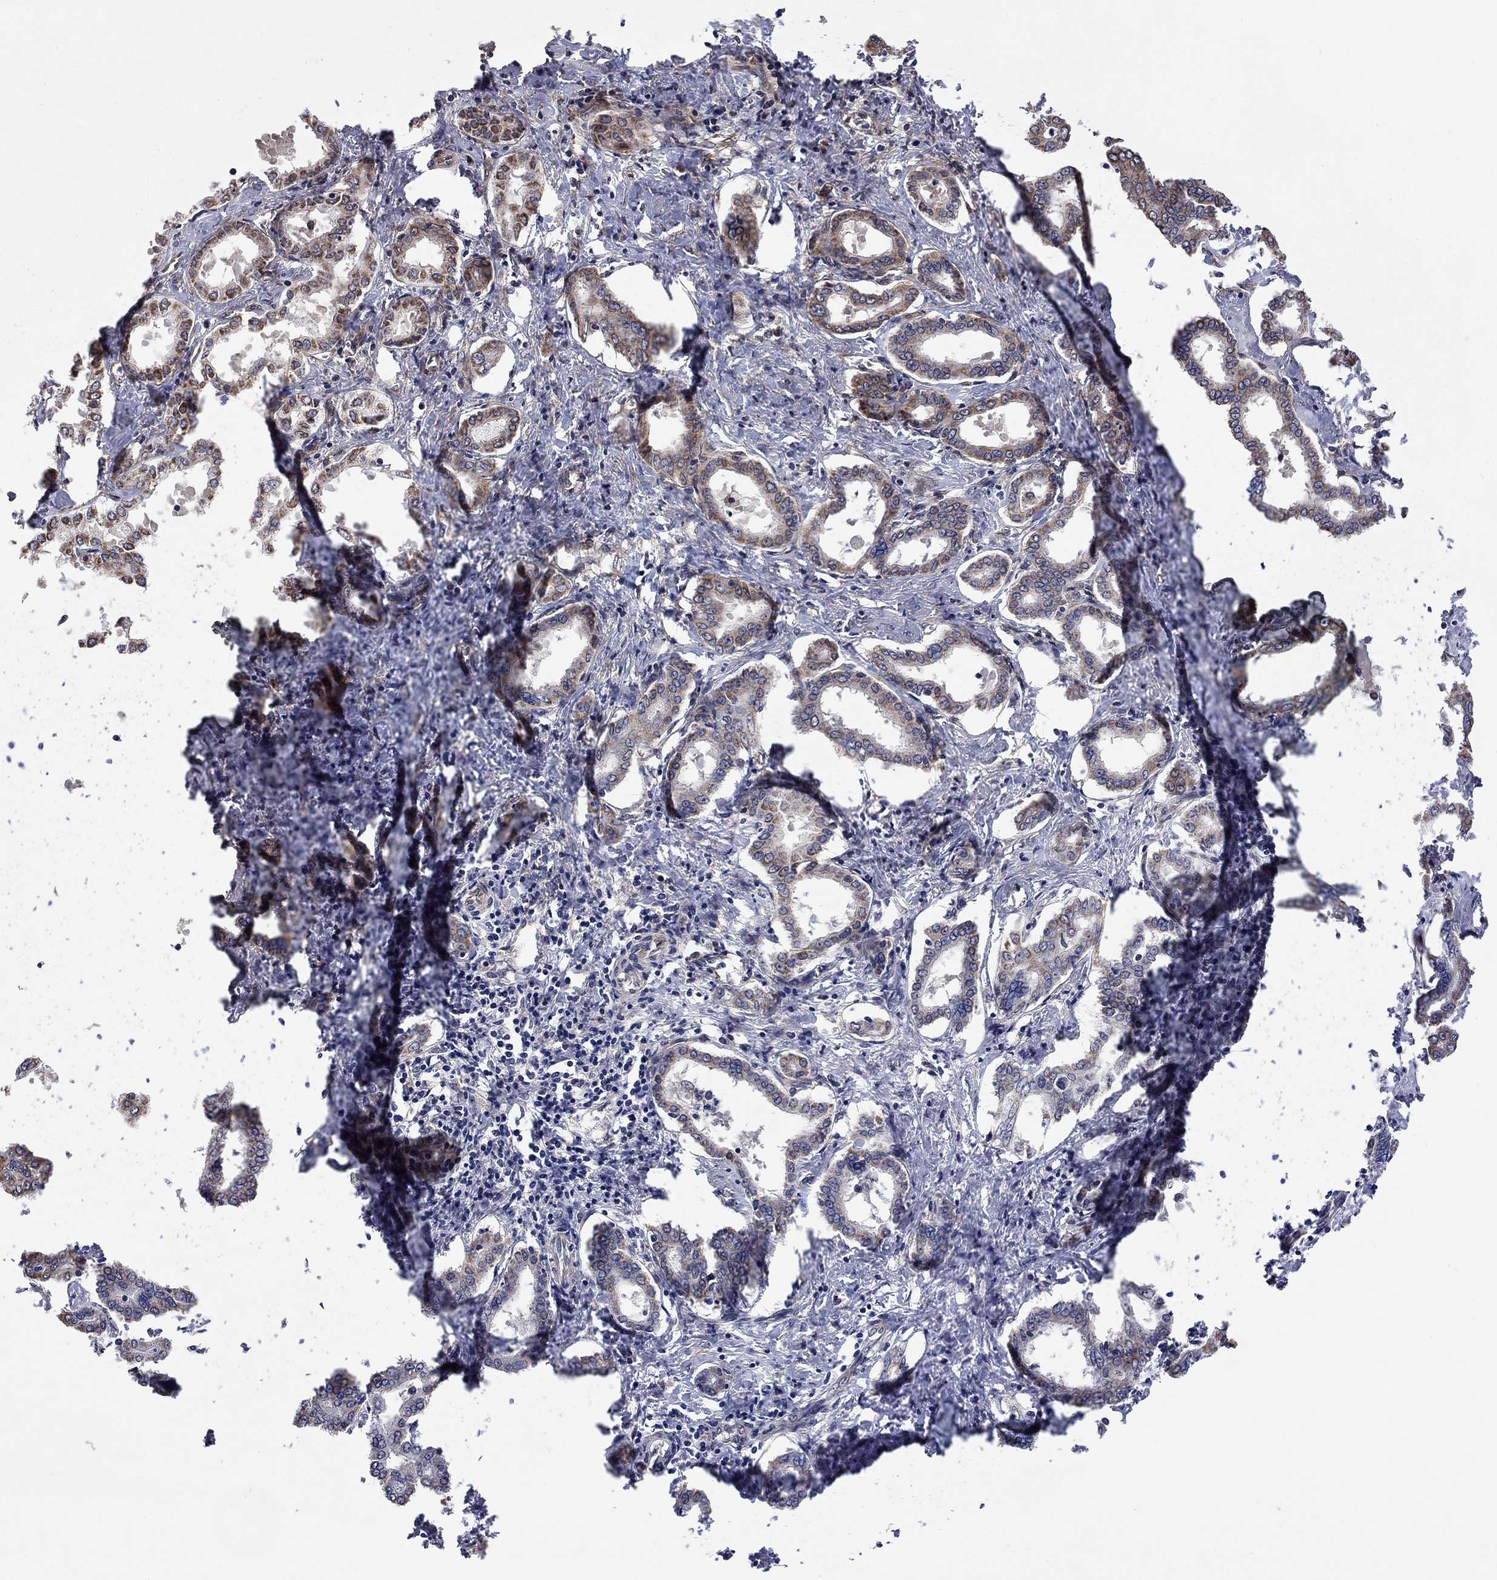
{"staining": {"intensity": "moderate", "quantity": "<25%", "location": "cytoplasmic/membranous"}, "tissue": "liver cancer", "cell_type": "Tumor cells", "image_type": "cancer", "snomed": [{"axis": "morphology", "description": "Cholangiocarcinoma"}, {"axis": "topography", "description": "Liver"}], "caption": "Immunohistochemical staining of liver cholangiocarcinoma shows low levels of moderate cytoplasmic/membranous protein positivity in about <25% of tumor cells. The protein of interest is stained brown, and the nuclei are stained in blue (DAB IHC with brightfield microscopy, high magnification).", "gene": "TDP1", "patient": {"sex": "female", "age": 47}}